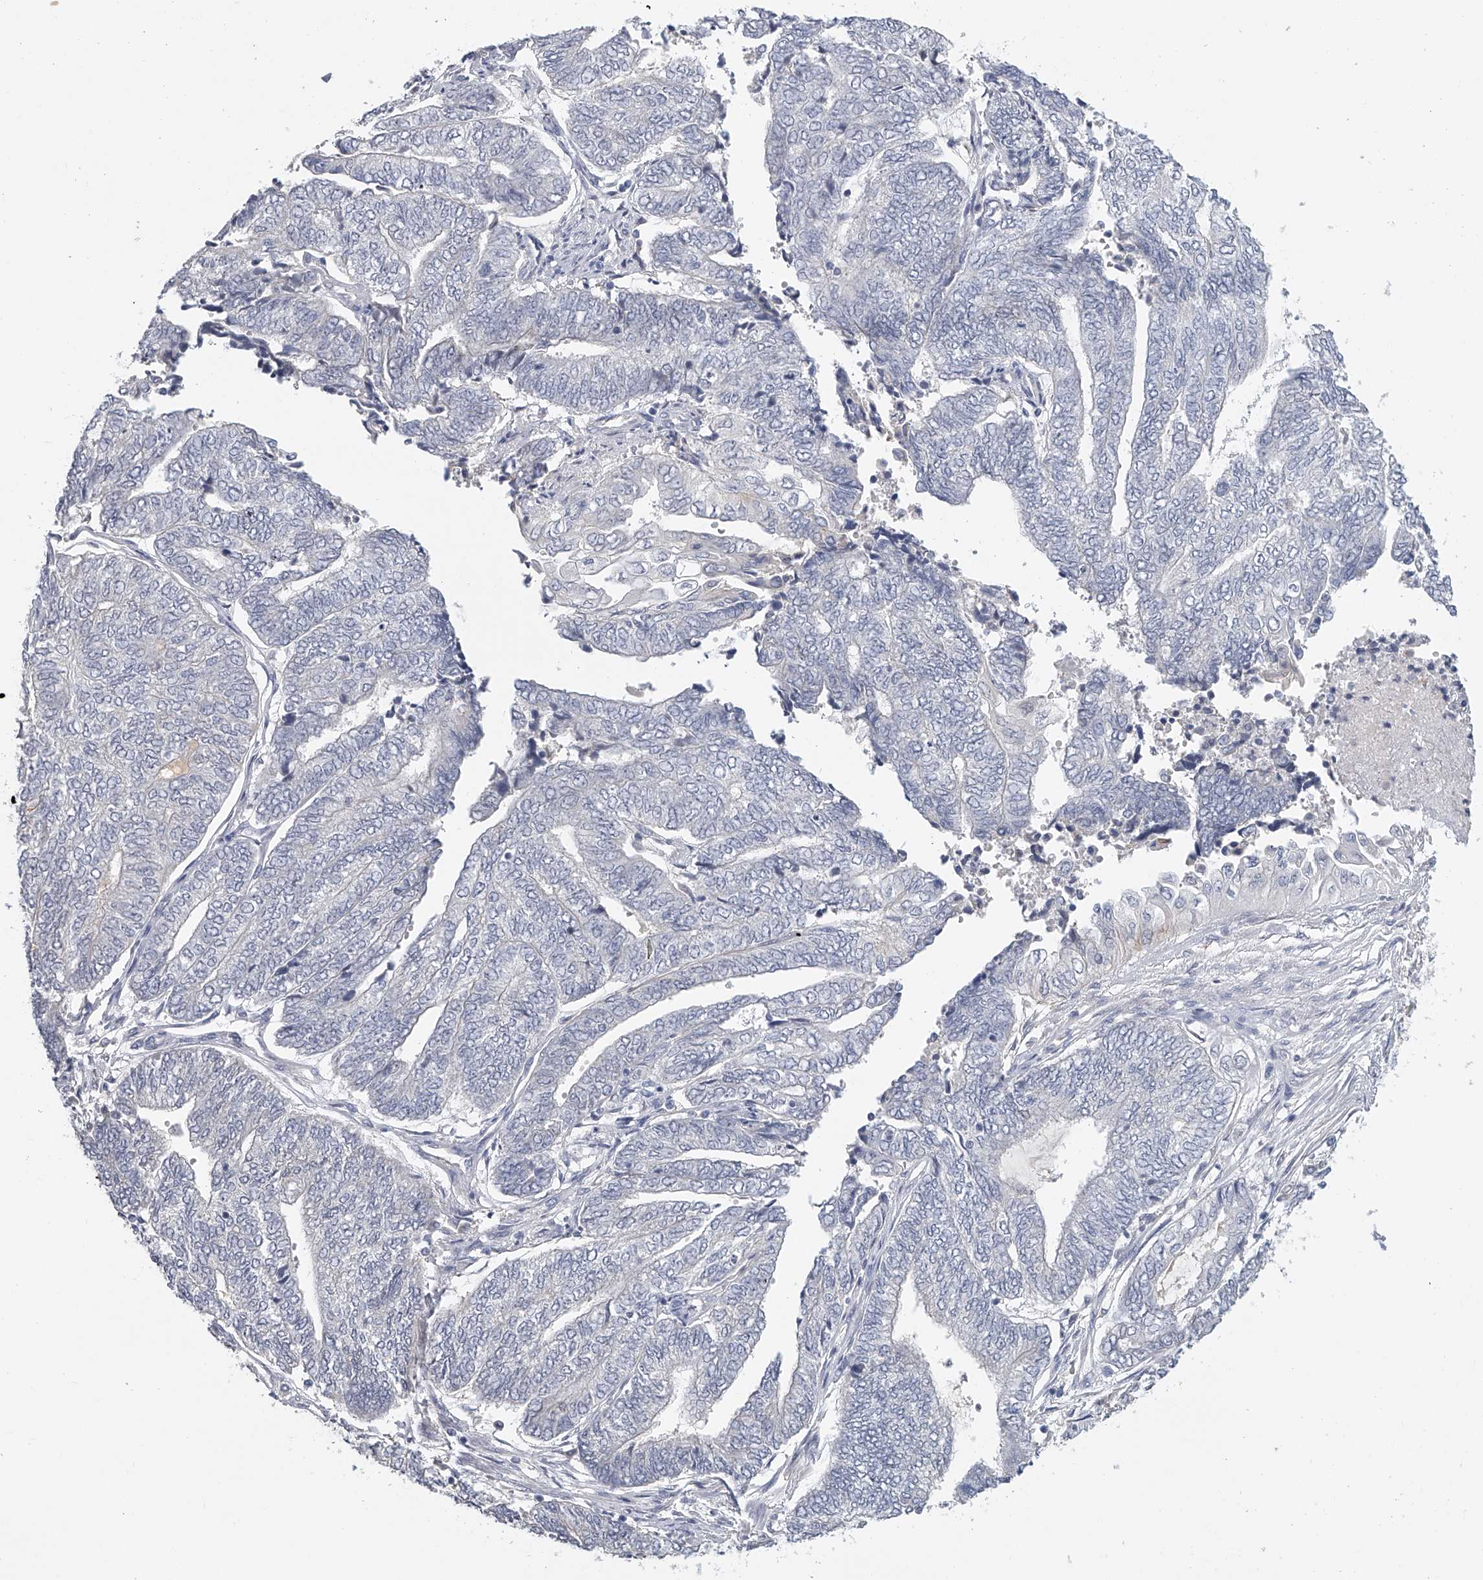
{"staining": {"intensity": "negative", "quantity": "none", "location": "none"}, "tissue": "endometrial cancer", "cell_type": "Tumor cells", "image_type": "cancer", "snomed": [{"axis": "morphology", "description": "Adenocarcinoma, NOS"}, {"axis": "topography", "description": "Uterus"}, {"axis": "topography", "description": "Endometrium"}], "caption": "This is an immunohistochemistry (IHC) photomicrograph of human endometrial cancer (adenocarcinoma). There is no expression in tumor cells.", "gene": "DDX43", "patient": {"sex": "female", "age": 70}}